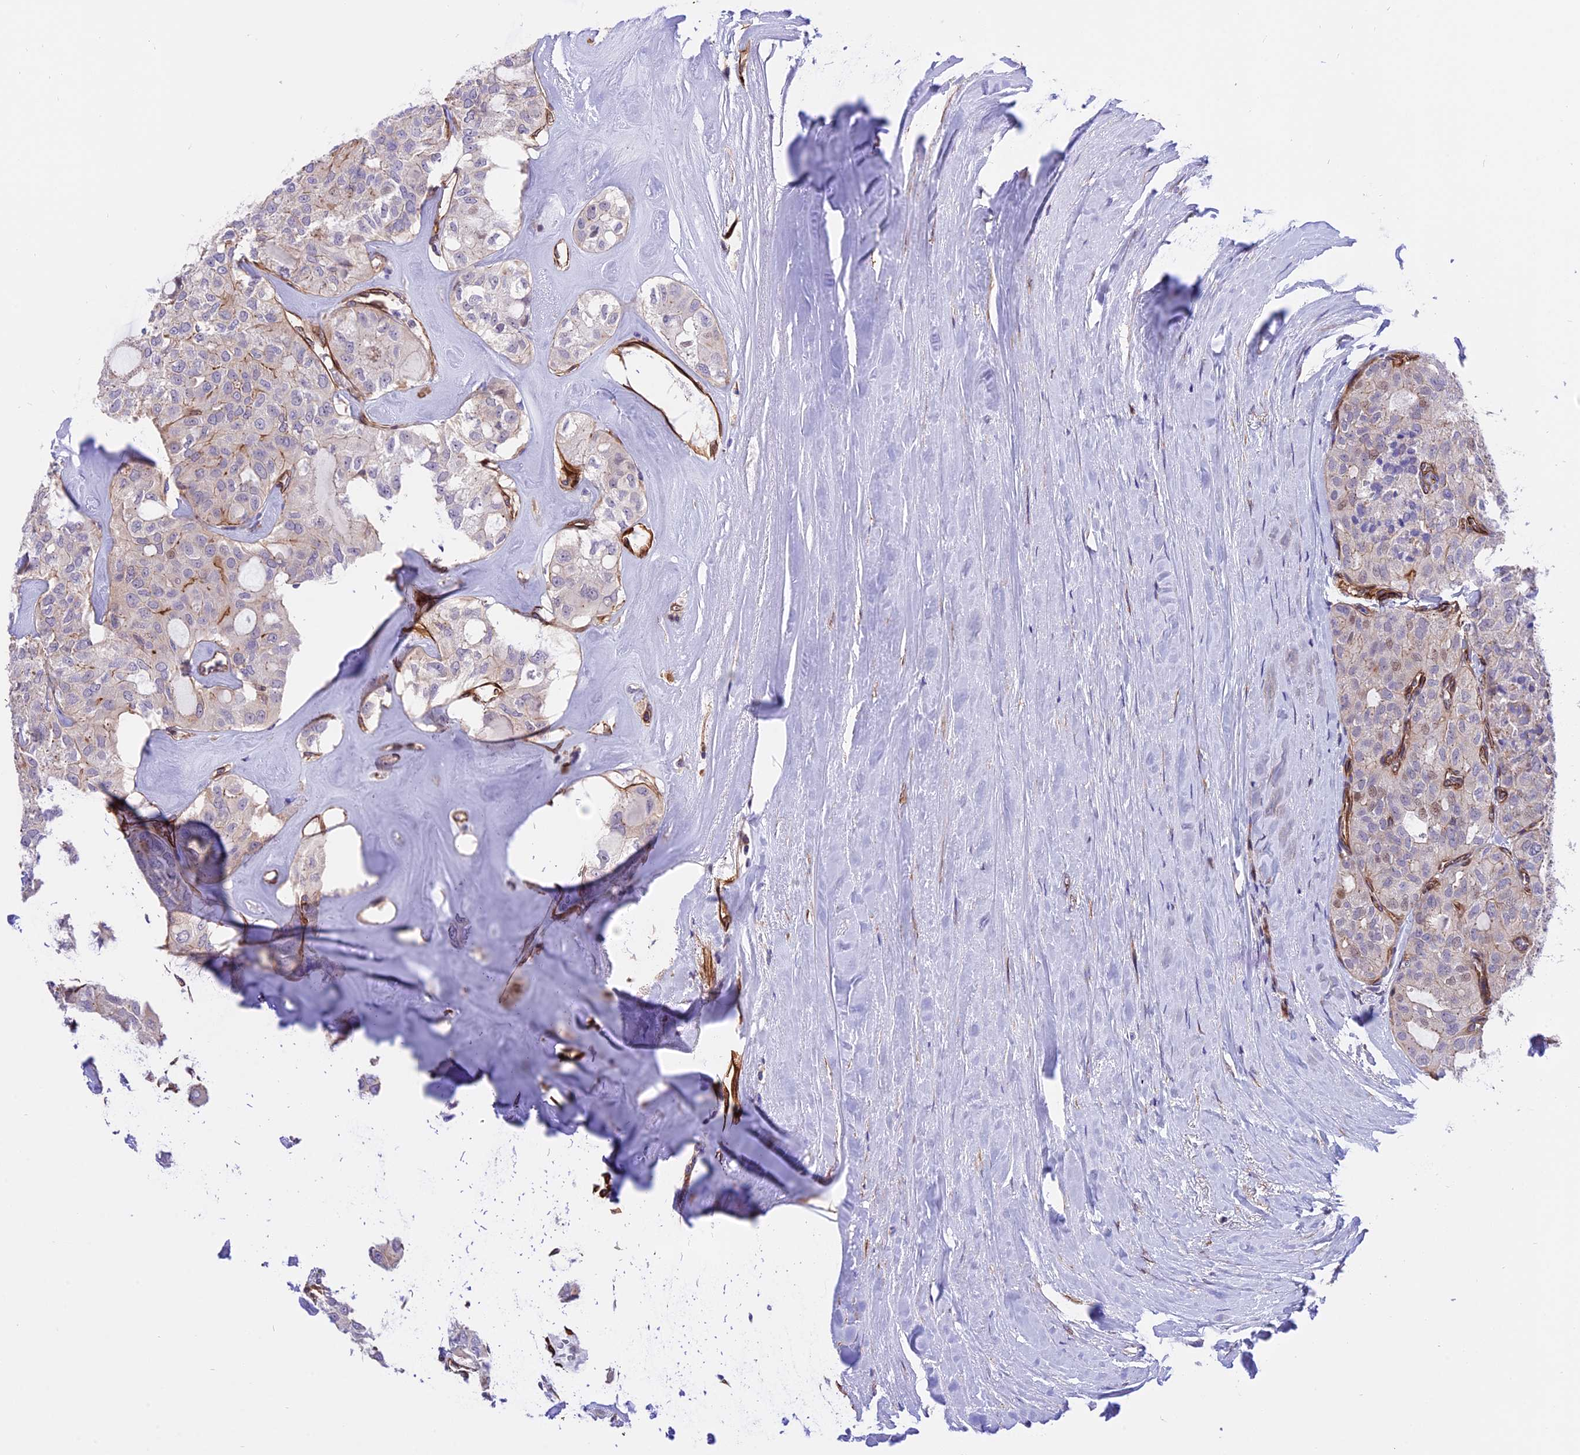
{"staining": {"intensity": "weak", "quantity": "<25%", "location": "cytoplasmic/membranous"}, "tissue": "thyroid cancer", "cell_type": "Tumor cells", "image_type": "cancer", "snomed": [{"axis": "morphology", "description": "Follicular adenoma carcinoma, NOS"}, {"axis": "topography", "description": "Thyroid gland"}], "caption": "This is a micrograph of immunohistochemistry staining of follicular adenoma carcinoma (thyroid), which shows no expression in tumor cells. (DAB immunohistochemistry (IHC), high magnification).", "gene": "R3HDM4", "patient": {"sex": "male", "age": 75}}